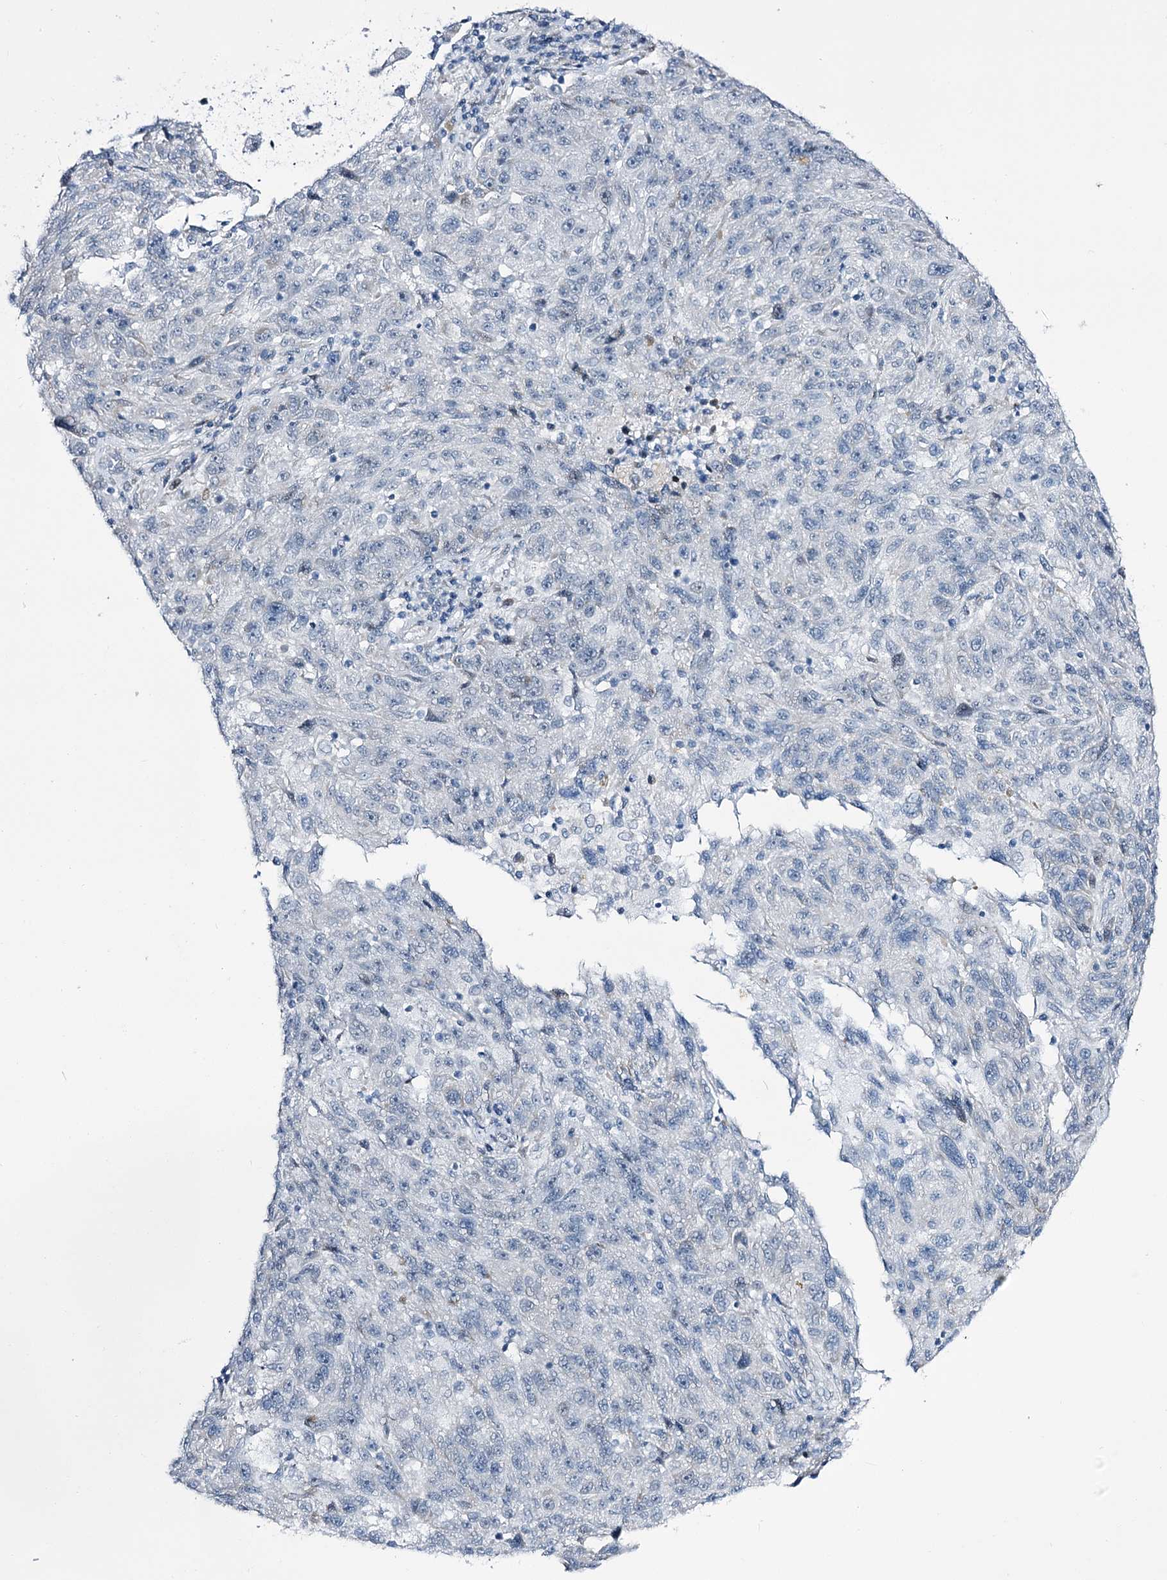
{"staining": {"intensity": "negative", "quantity": "none", "location": "none"}, "tissue": "melanoma", "cell_type": "Tumor cells", "image_type": "cancer", "snomed": [{"axis": "morphology", "description": "Malignant melanoma, NOS"}, {"axis": "topography", "description": "Skin"}], "caption": "DAB (3,3'-diaminobenzidine) immunohistochemical staining of melanoma reveals no significant expression in tumor cells.", "gene": "RBM15B", "patient": {"sex": "male", "age": 53}}